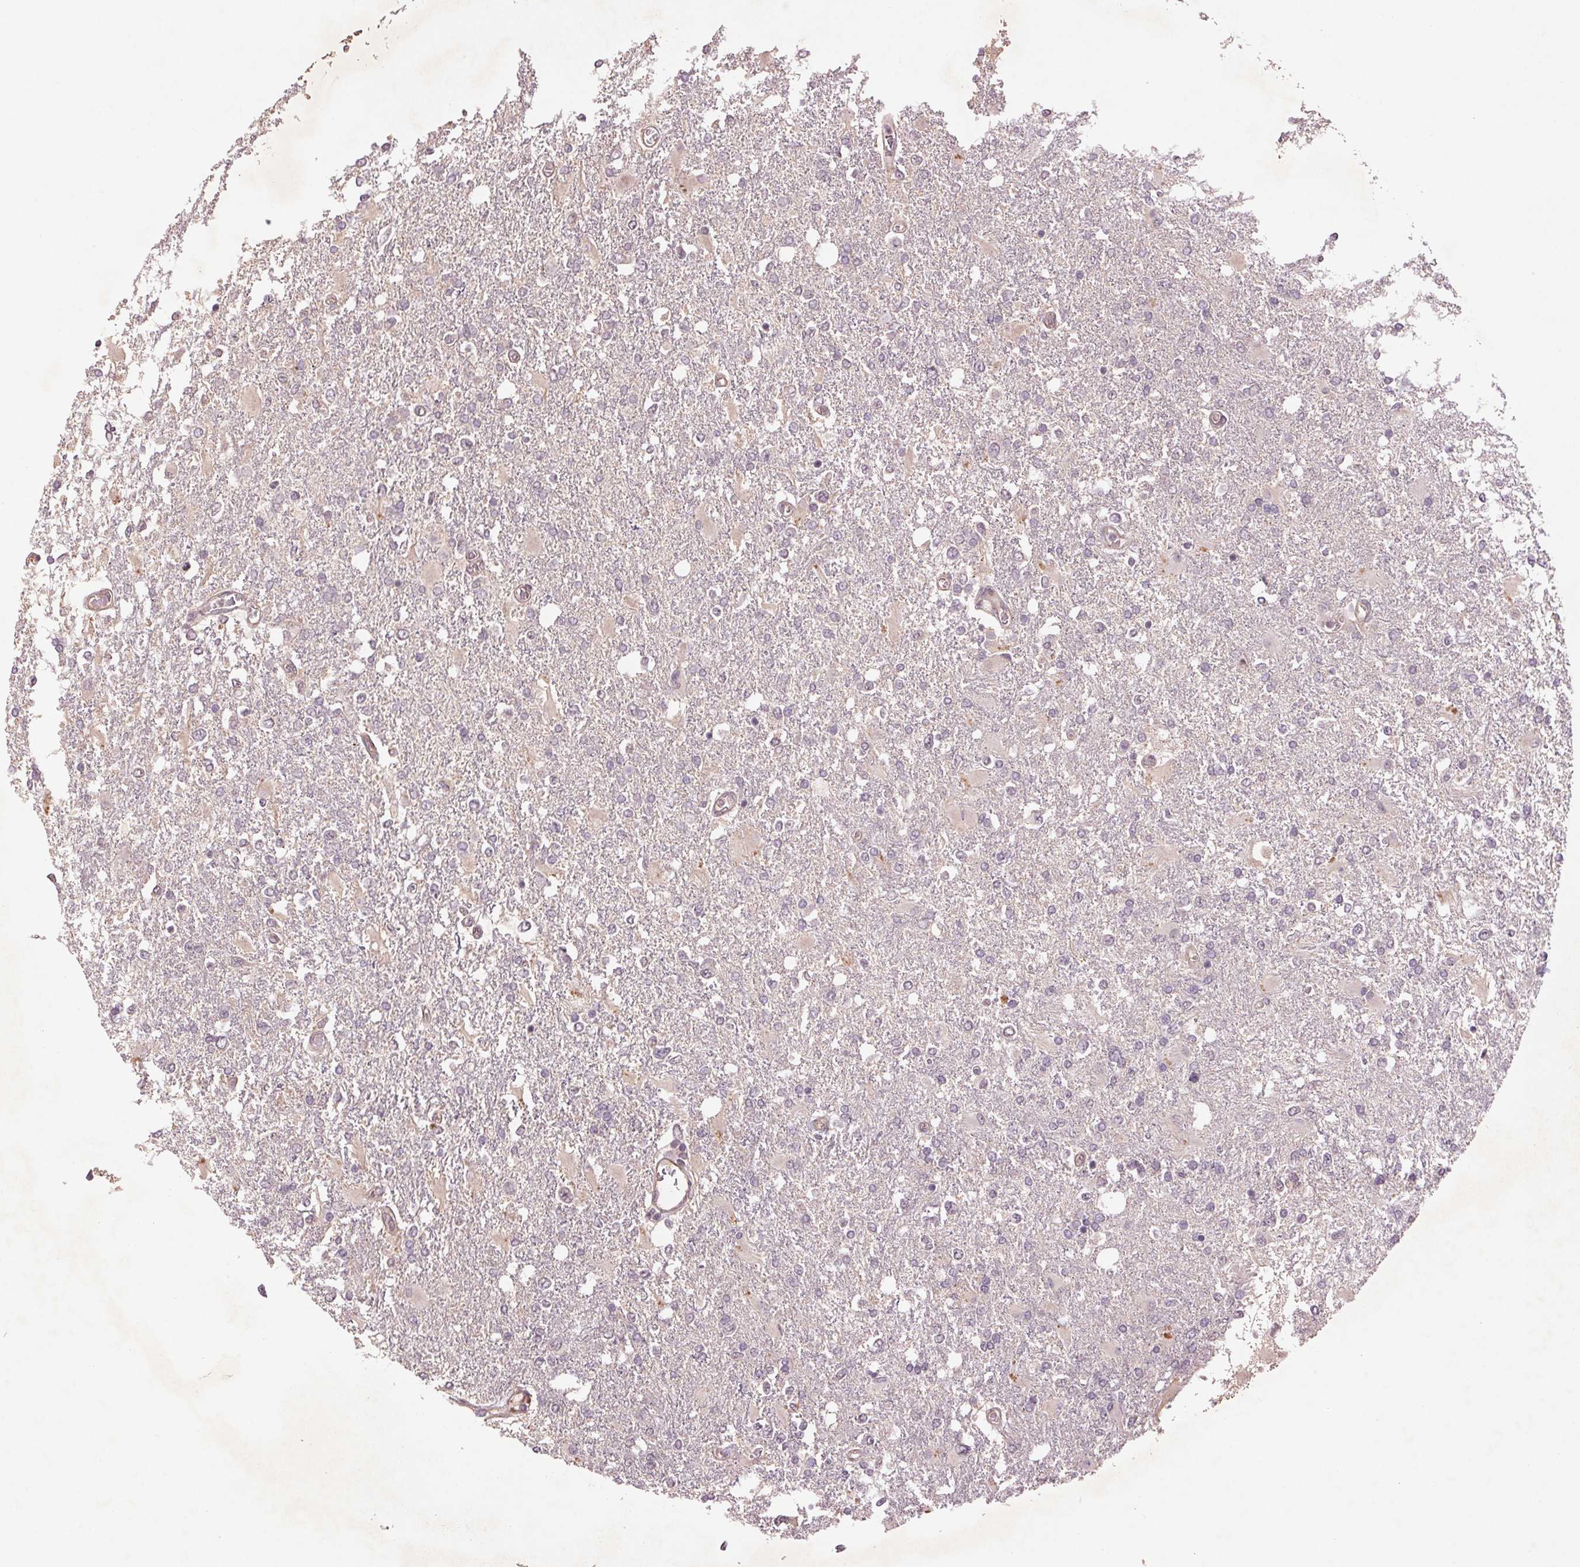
{"staining": {"intensity": "negative", "quantity": "none", "location": "none"}, "tissue": "glioma", "cell_type": "Tumor cells", "image_type": "cancer", "snomed": [{"axis": "morphology", "description": "Glioma, malignant, High grade"}, {"axis": "topography", "description": "Cerebral cortex"}], "caption": "A photomicrograph of malignant glioma (high-grade) stained for a protein demonstrates no brown staining in tumor cells. (Stains: DAB IHC with hematoxylin counter stain, Microscopy: brightfield microscopy at high magnification).", "gene": "SMLR1", "patient": {"sex": "male", "age": 79}}